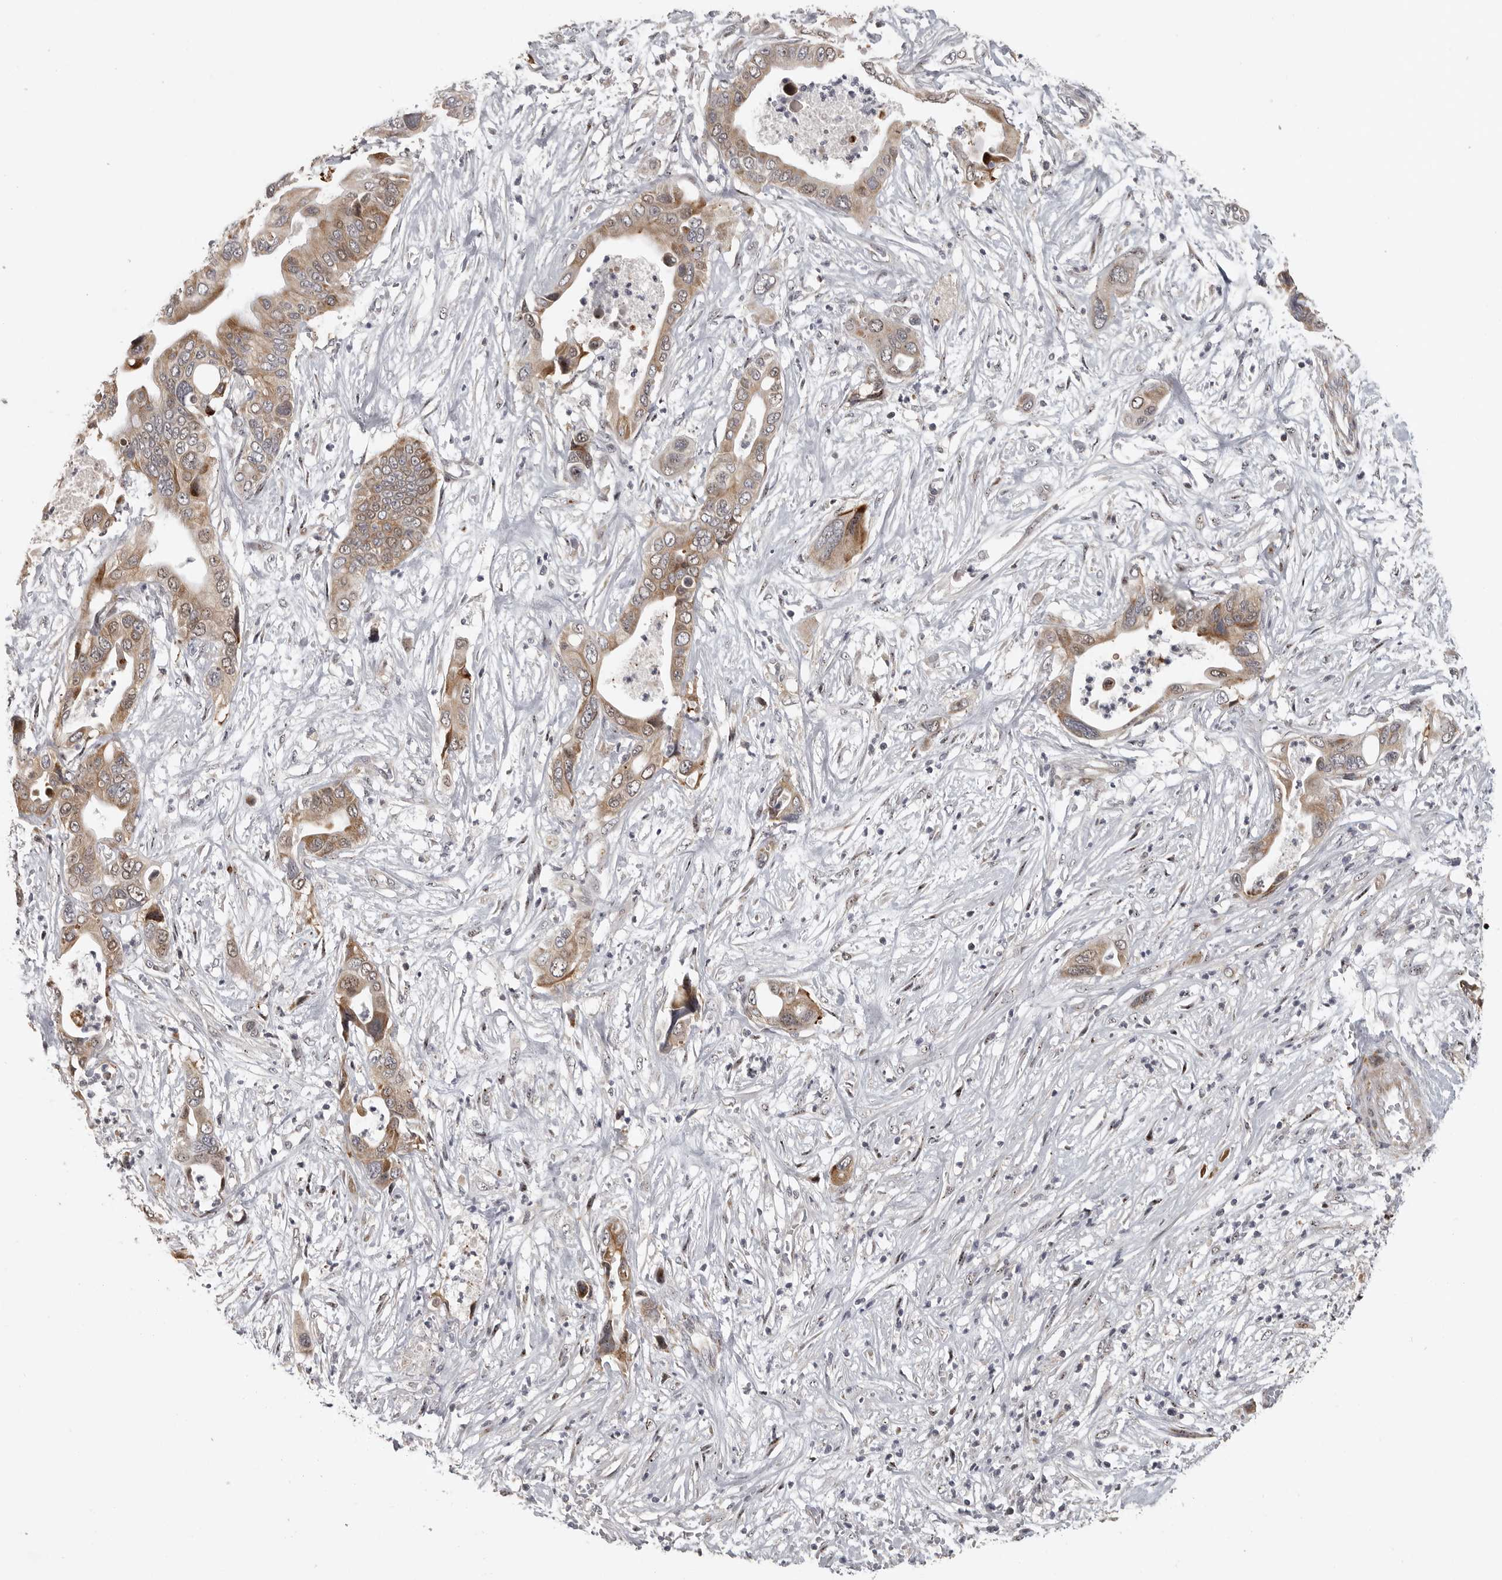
{"staining": {"intensity": "moderate", "quantity": ">75%", "location": "cytoplasmic/membranous,nuclear"}, "tissue": "pancreatic cancer", "cell_type": "Tumor cells", "image_type": "cancer", "snomed": [{"axis": "morphology", "description": "Adenocarcinoma, NOS"}, {"axis": "topography", "description": "Pancreas"}], "caption": "The image demonstrates staining of adenocarcinoma (pancreatic), revealing moderate cytoplasmic/membranous and nuclear protein expression (brown color) within tumor cells.", "gene": "POLE2", "patient": {"sex": "male", "age": 66}}